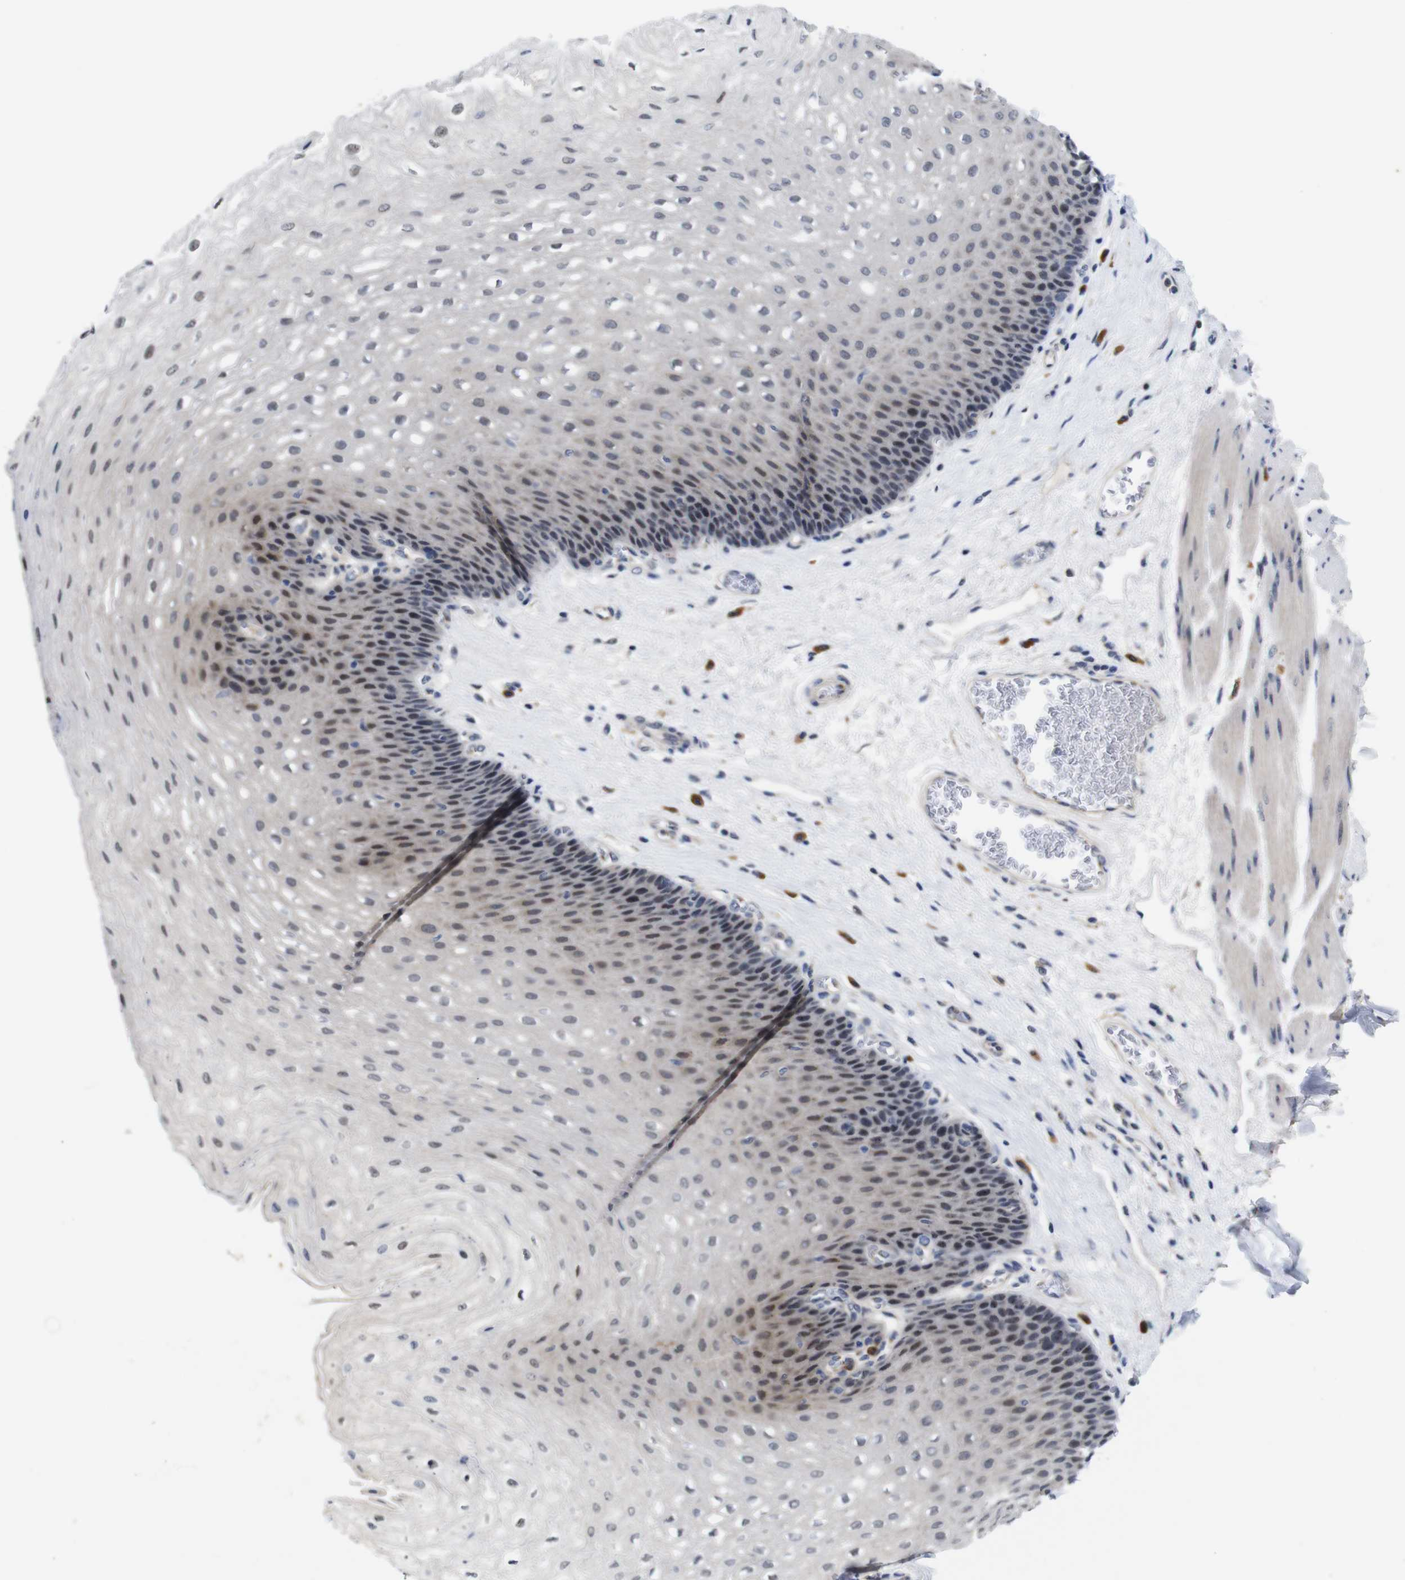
{"staining": {"intensity": "moderate", "quantity": "<25%", "location": "nuclear"}, "tissue": "esophagus", "cell_type": "Squamous epithelial cells", "image_type": "normal", "snomed": [{"axis": "morphology", "description": "Normal tissue, NOS"}, {"axis": "topography", "description": "Esophagus"}], "caption": "Immunohistochemistry staining of benign esophagus, which demonstrates low levels of moderate nuclear expression in about <25% of squamous epithelial cells indicating moderate nuclear protein staining. The staining was performed using DAB (brown) for protein detection and nuclei were counterstained in hematoxylin (blue).", "gene": "FURIN", "patient": {"sex": "female", "age": 72}}